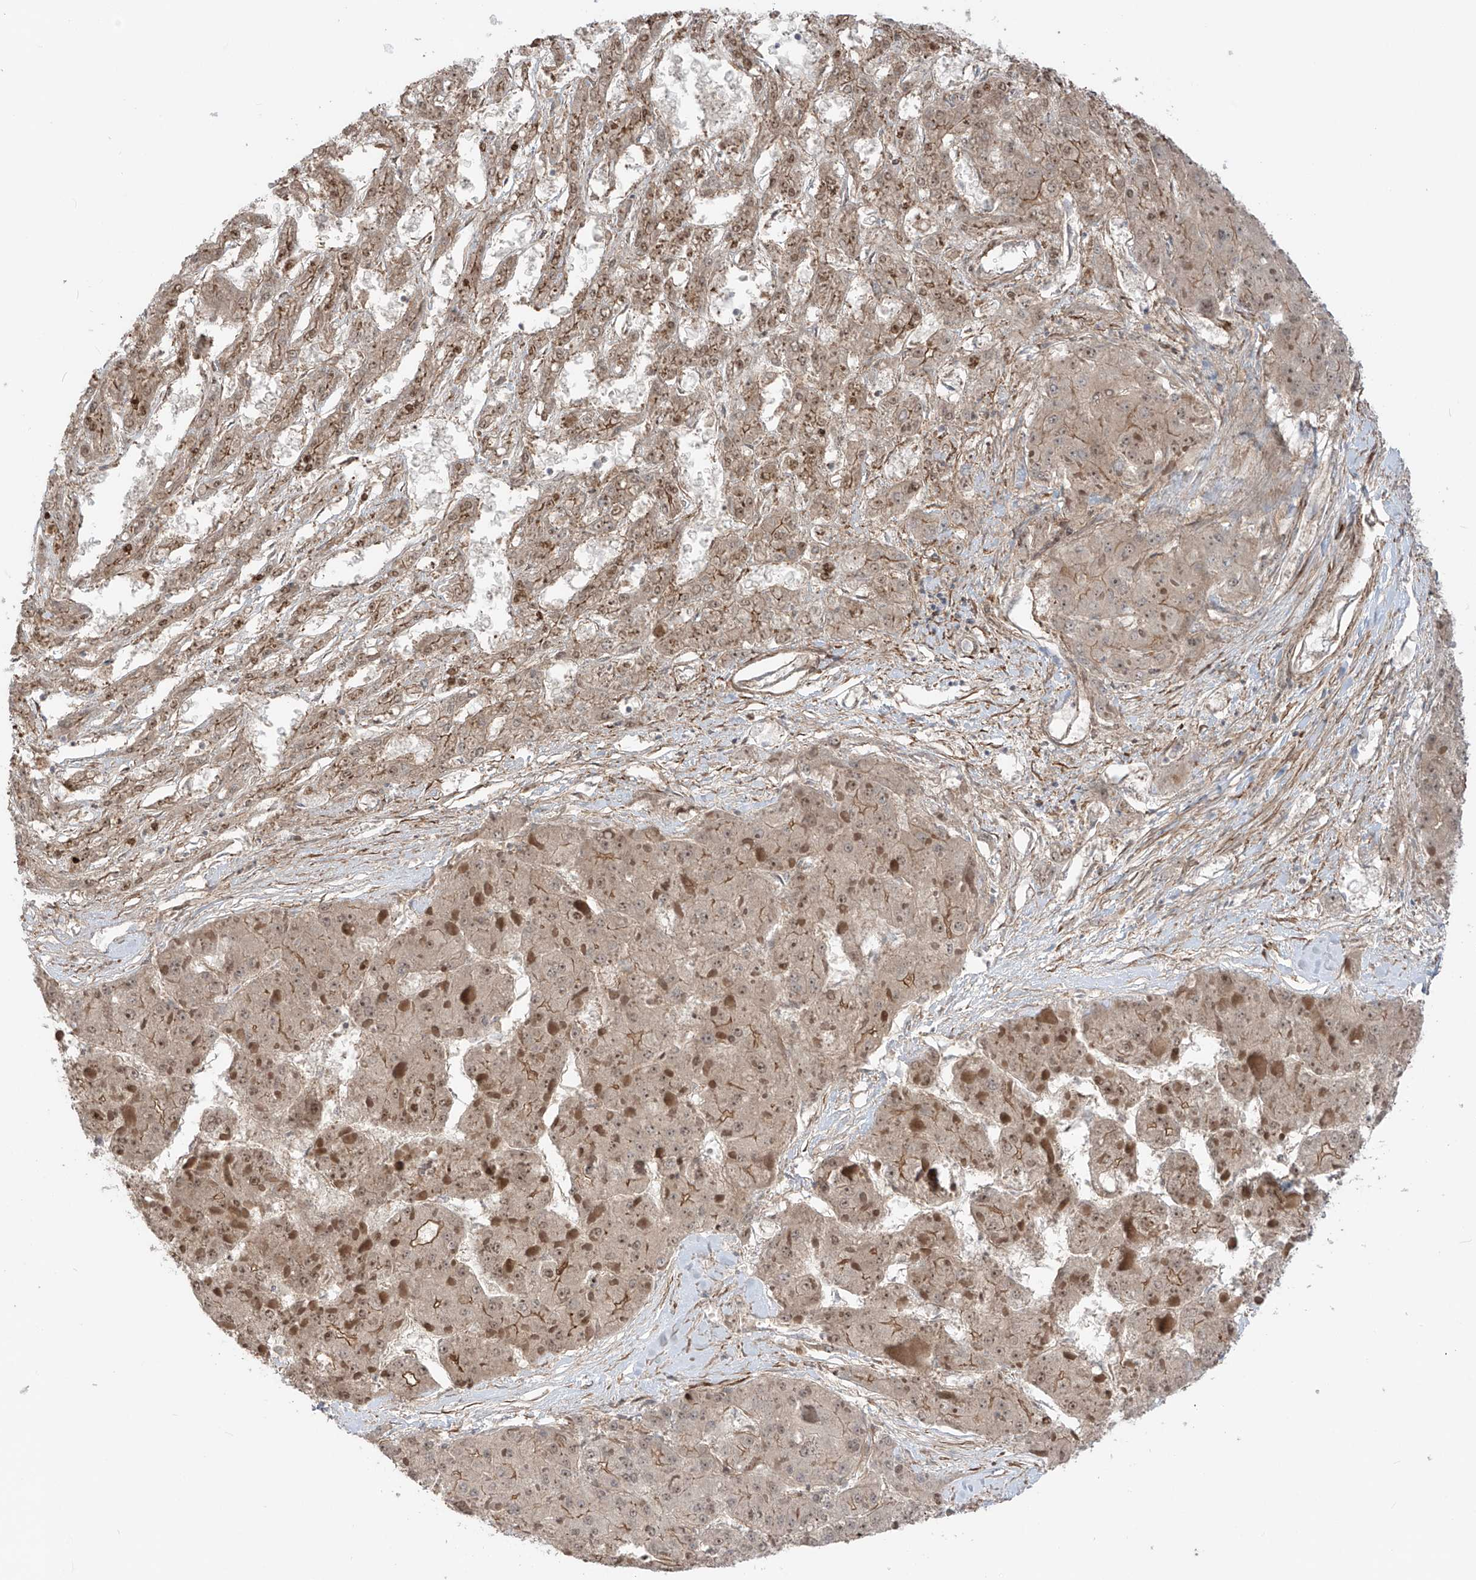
{"staining": {"intensity": "weak", "quantity": ">75%", "location": "cytoplasmic/membranous,nuclear"}, "tissue": "liver cancer", "cell_type": "Tumor cells", "image_type": "cancer", "snomed": [{"axis": "morphology", "description": "Carcinoma, Hepatocellular, NOS"}, {"axis": "topography", "description": "Liver"}], "caption": "Brown immunohistochemical staining in human liver cancer demonstrates weak cytoplasmic/membranous and nuclear positivity in approximately >75% of tumor cells. Using DAB (3,3'-diaminobenzidine) (brown) and hematoxylin (blue) stains, captured at high magnification using brightfield microscopy.", "gene": "LRRC74A", "patient": {"sex": "female", "age": 73}}